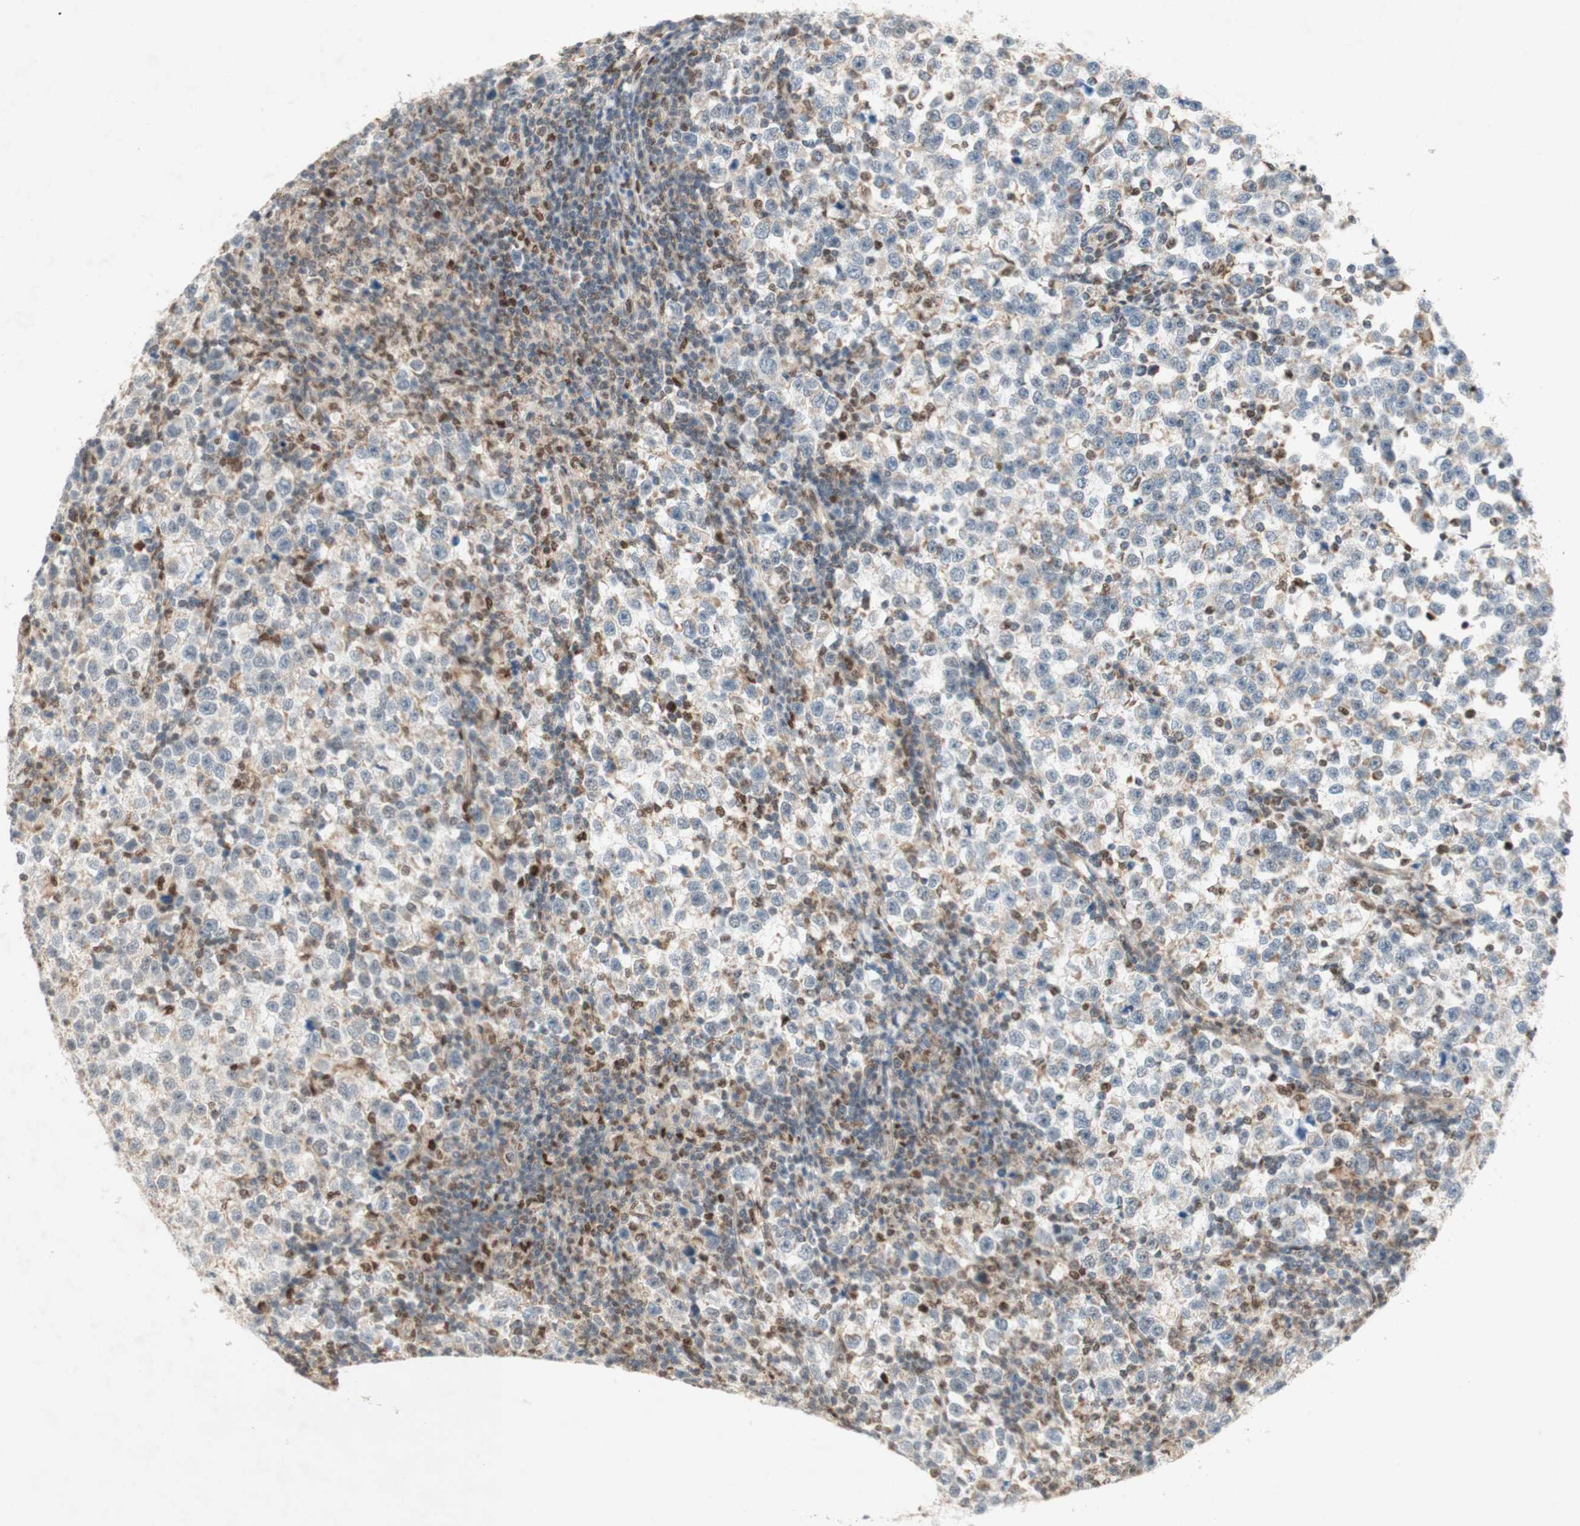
{"staining": {"intensity": "weak", "quantity": "25%-75%", "location": "cytoplasmic/membranous"}, "tissue": "testis cancer", "cell_type": "Tumor cells", "image_type": "cancer", "snomed": [{"axis": "morphology", "description": "Seminoma, NOS"}, {"axis": "topography", "description": "Testis"}], "caption": "A high-resolution histopathology image shows immunohistochemistry (IHC) staining of testis seminoma, which displays weak cytoplasmic/membranous positivity in about 25%-75% of tumor cells.", "gene": "DNMT3A", "patient": {"sex": "male", "age": 43}}